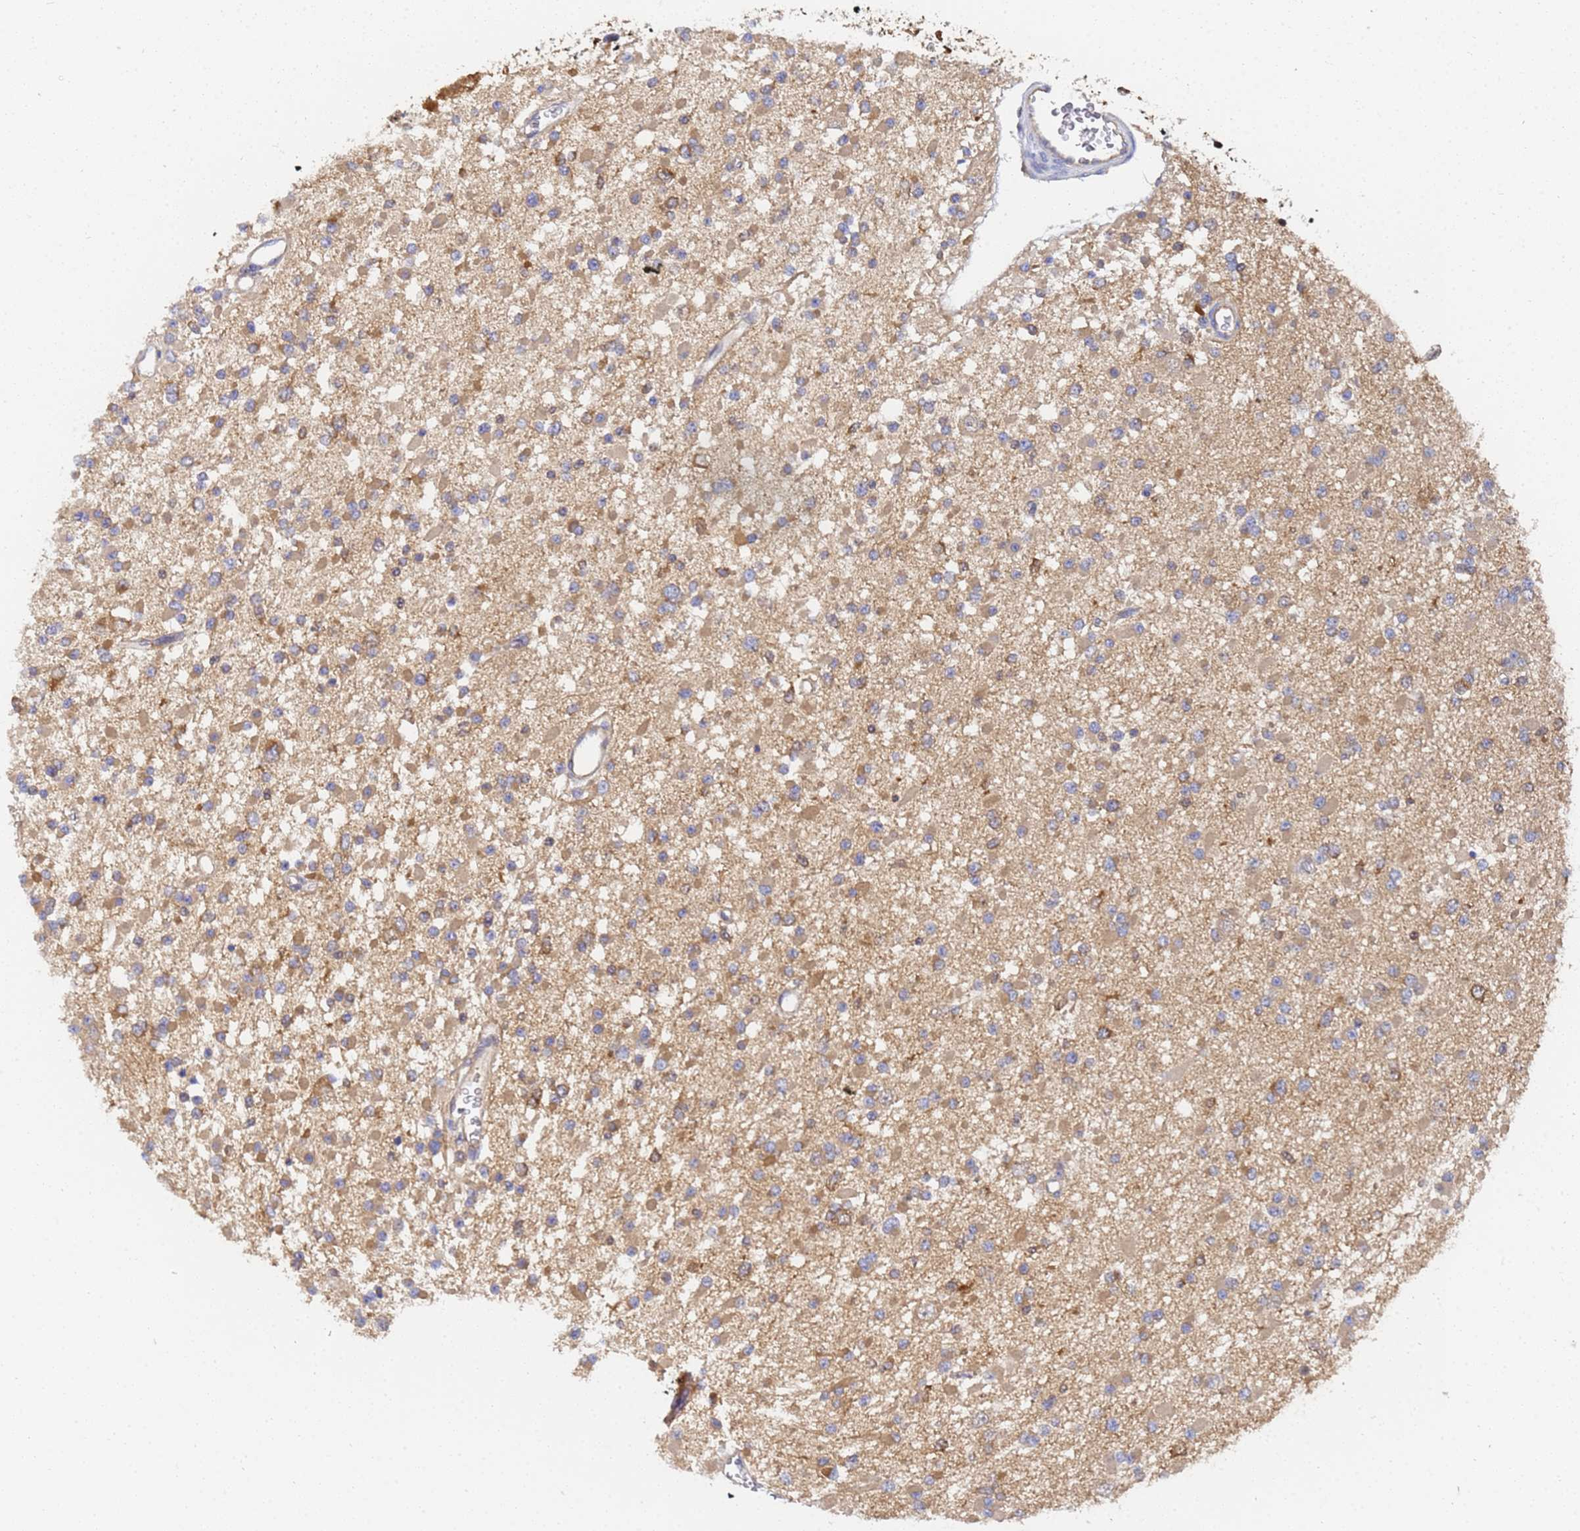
{"staining": {"intensity": "weak", "quantity": "25%-75%", "location": "cytoplasmic/membranous"}, "tissue": "glioma", "cell_type": "Tumor cells", "image_type": "cancer", "snomed": [{"axis": "morphology", "description": "Glioma, malignant, Low grade"}, {"axis": "topography", "description": "Brain"}], "caption": "This micrograph demonstrates IHC staining of glioma, with low weak cytoplasmic/membranous expression in about 25%-75% of tumor cells.", "gene": "NME1-NME2", "patient": {"sex": "female", "age": 22}}